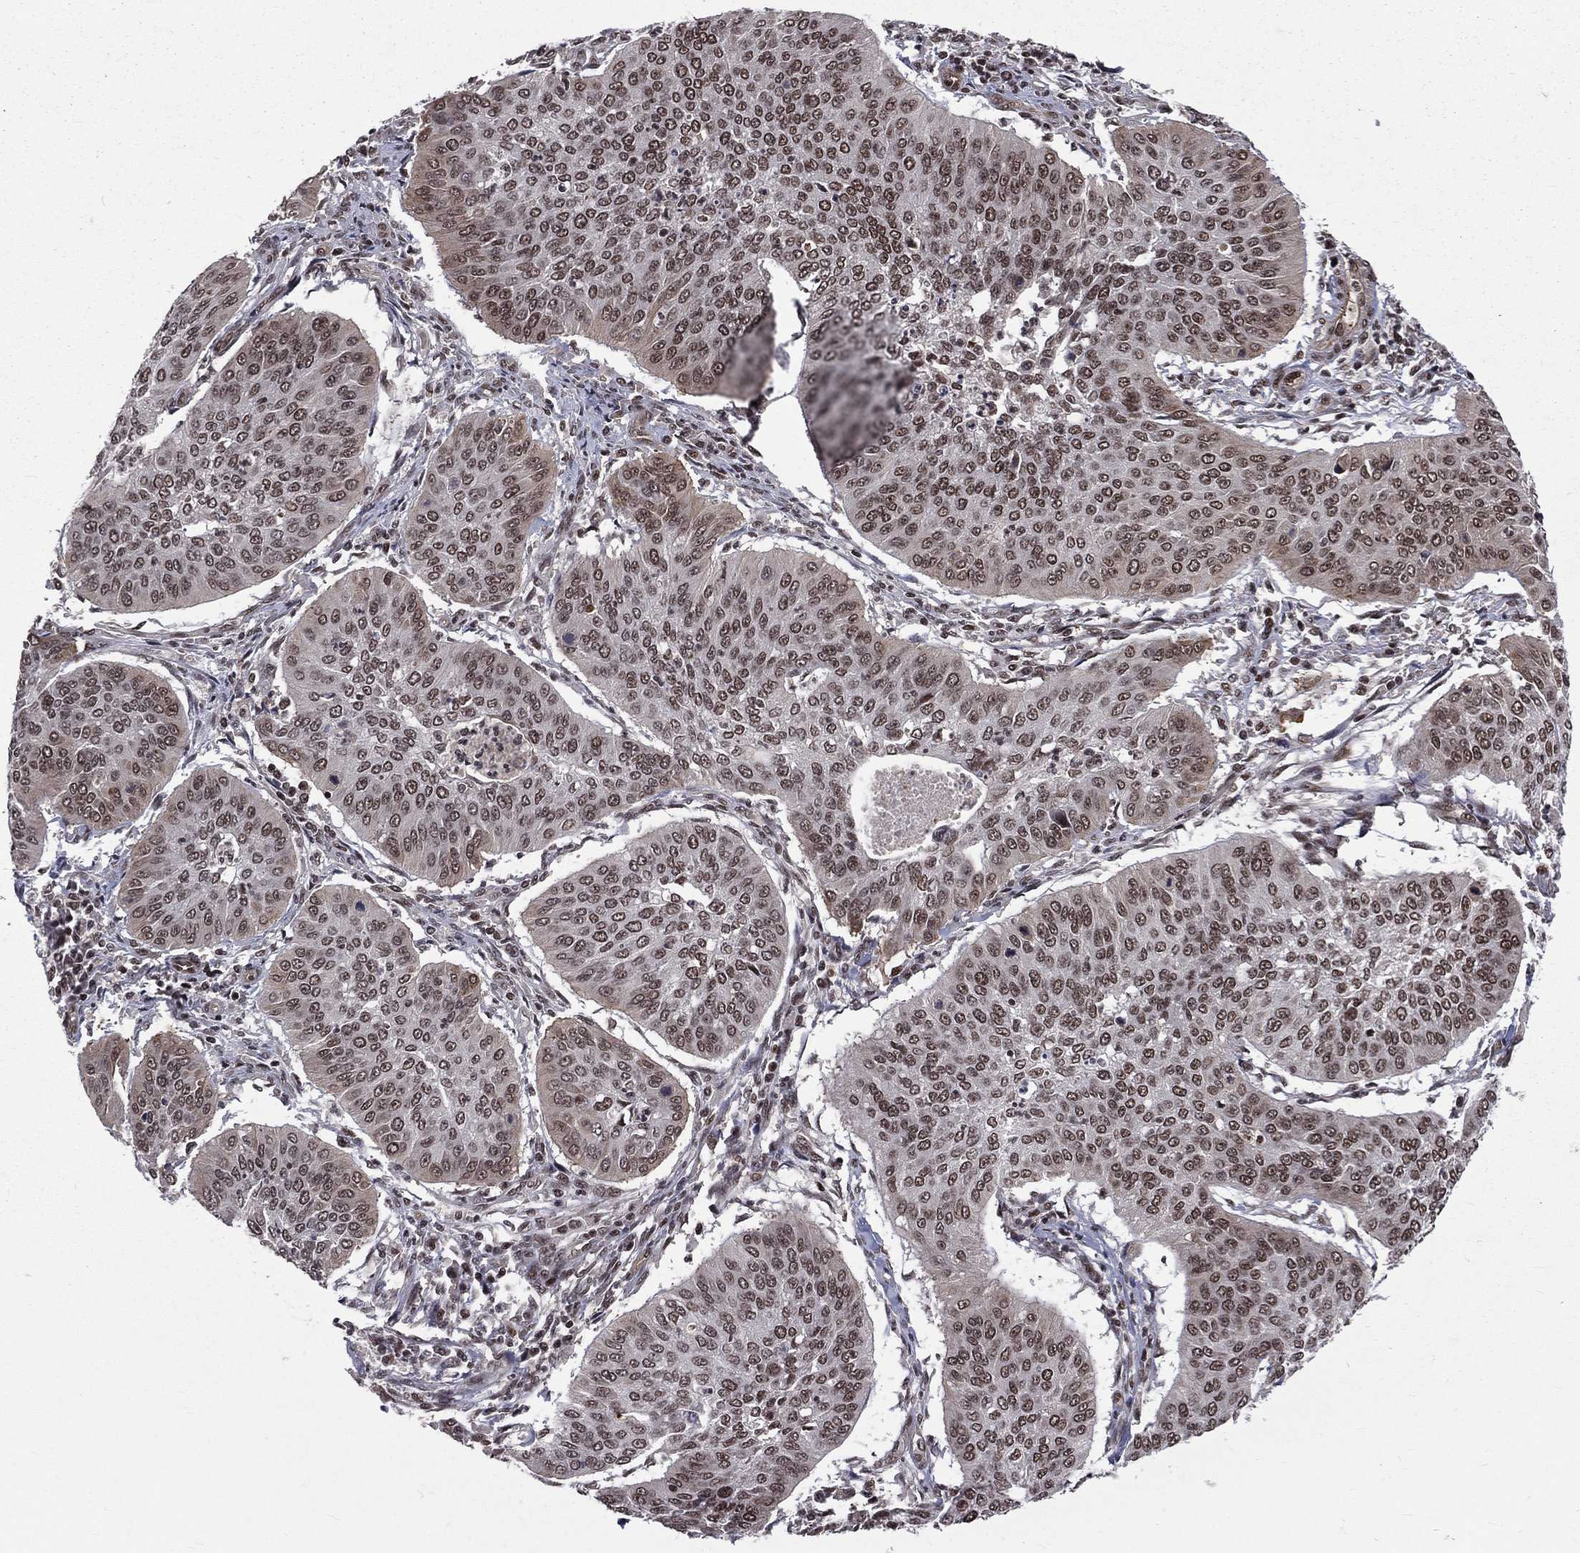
{"staining": {"intensity": "strong", "quantity": "25%-75%", "location": "nuclear"}, "tissue": "cervical cancer", "cell_type": "Tumor cells", "image_type": "cancer", "snomed": [{"axis": "morphology", "description": "Normal tissue, NOS"}, {"axis": "morphology", "description": "Squamous cell carcinoma, NOS"}, {"axis": "topography", "description": "Cervix"}], "caption": "Strong nuclear expression for a protein is present in approximately 25%-75% of tumor cells of cervical cancer (squamous cell carcinoma) using IHC.", "gene": "SMC3", "patient": {"sex": "female", "age": 39}}